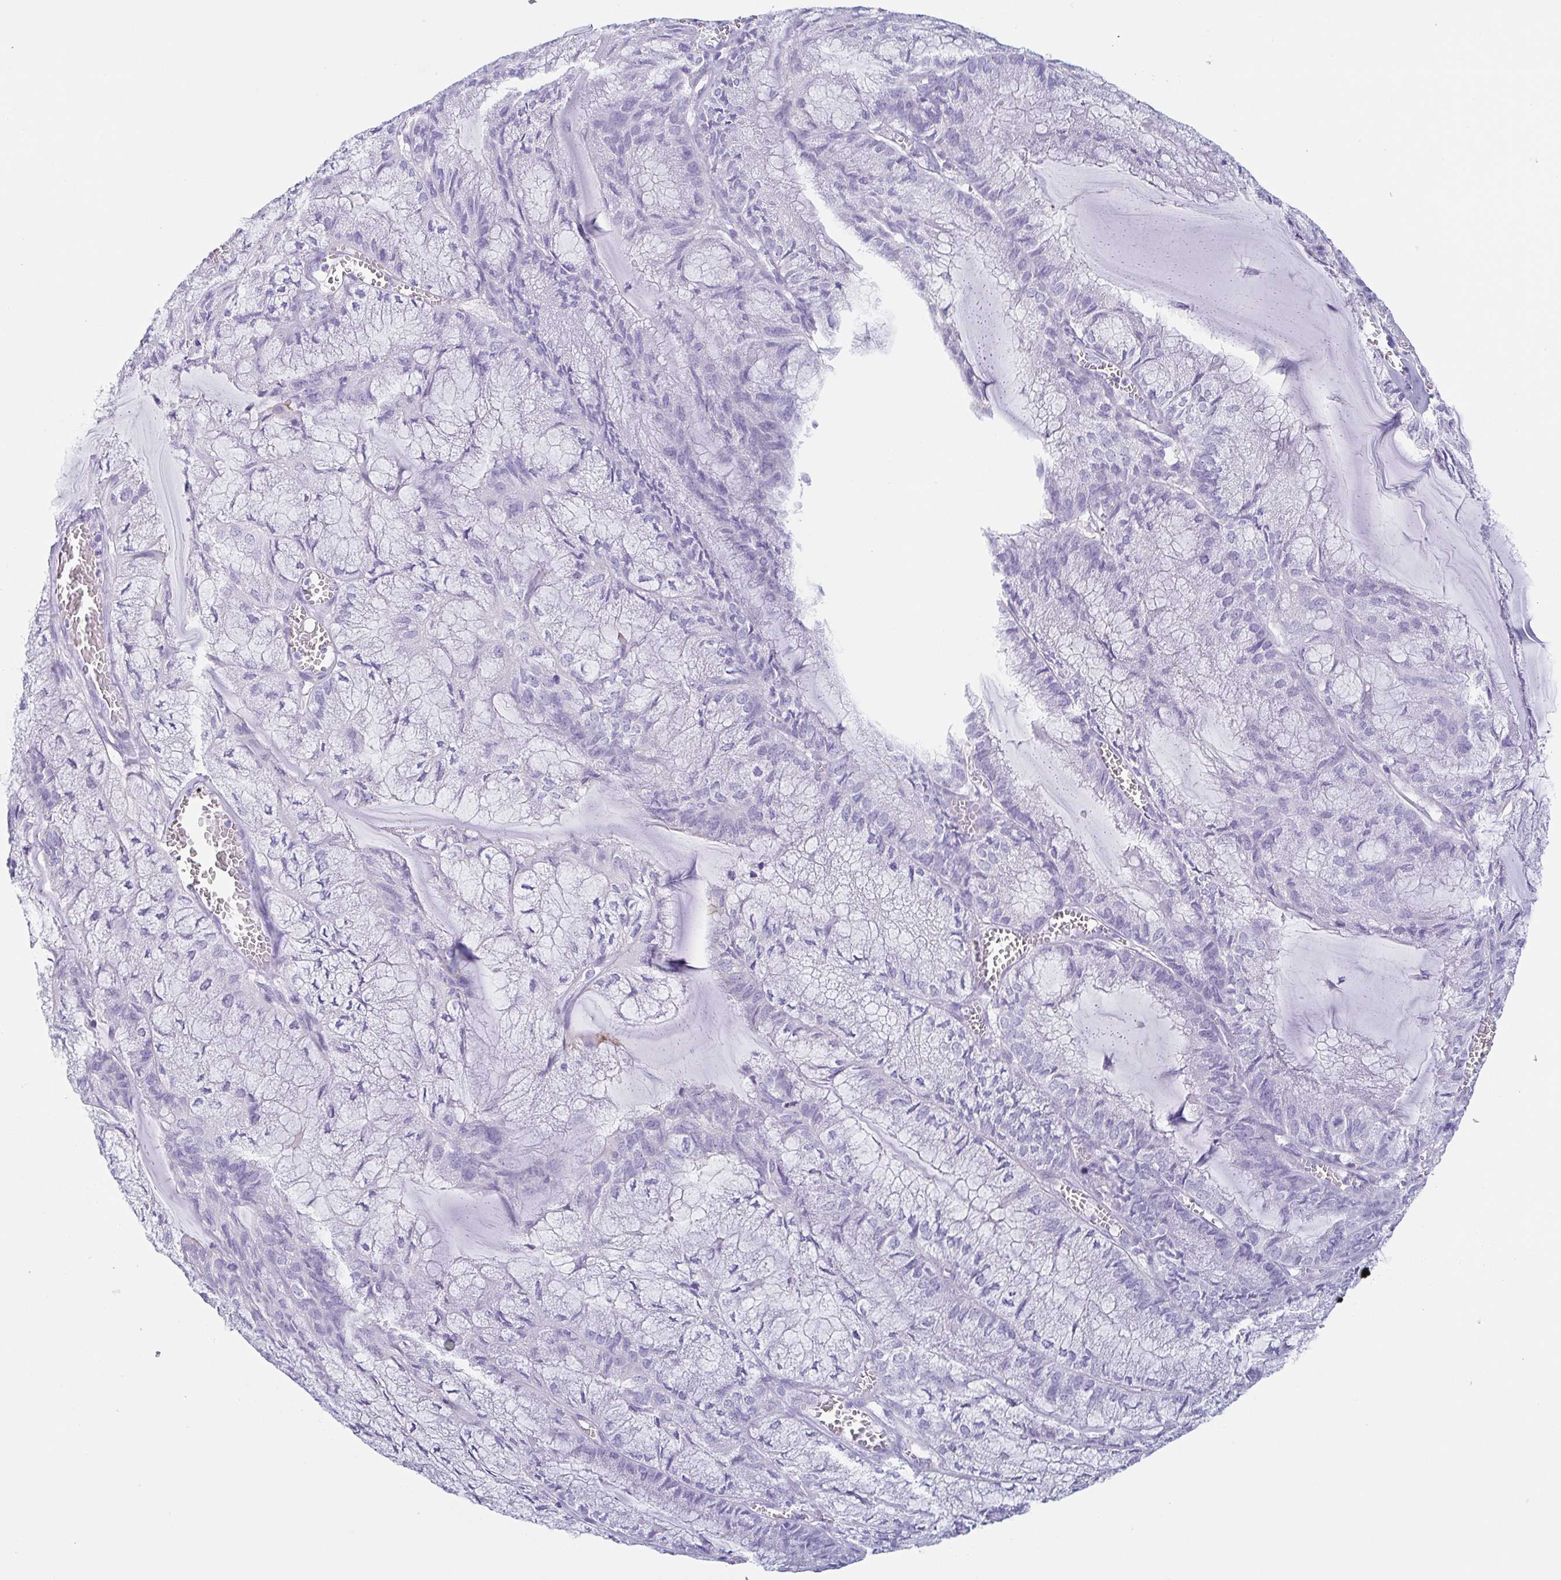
{"staining": {"intensity": "negative", "quantity": "none", "location": "none"}, "tissue": "endometrial cancer", "cell_type": "Tumor cells", "image_type": "cancer", "snomed": [{"axis": "morphology", "description": "Carcinoma, NOS"}, {"axis": "topography", "description": "Endometrium"}], "caption": "Immunohistochemistry photomicrograph of endometrial carcinoma stained for a protein (brown), which displays no staining in tumor cells.", "gene": "TAGLN3", "patient": {"sex": "female", "age": 62}}